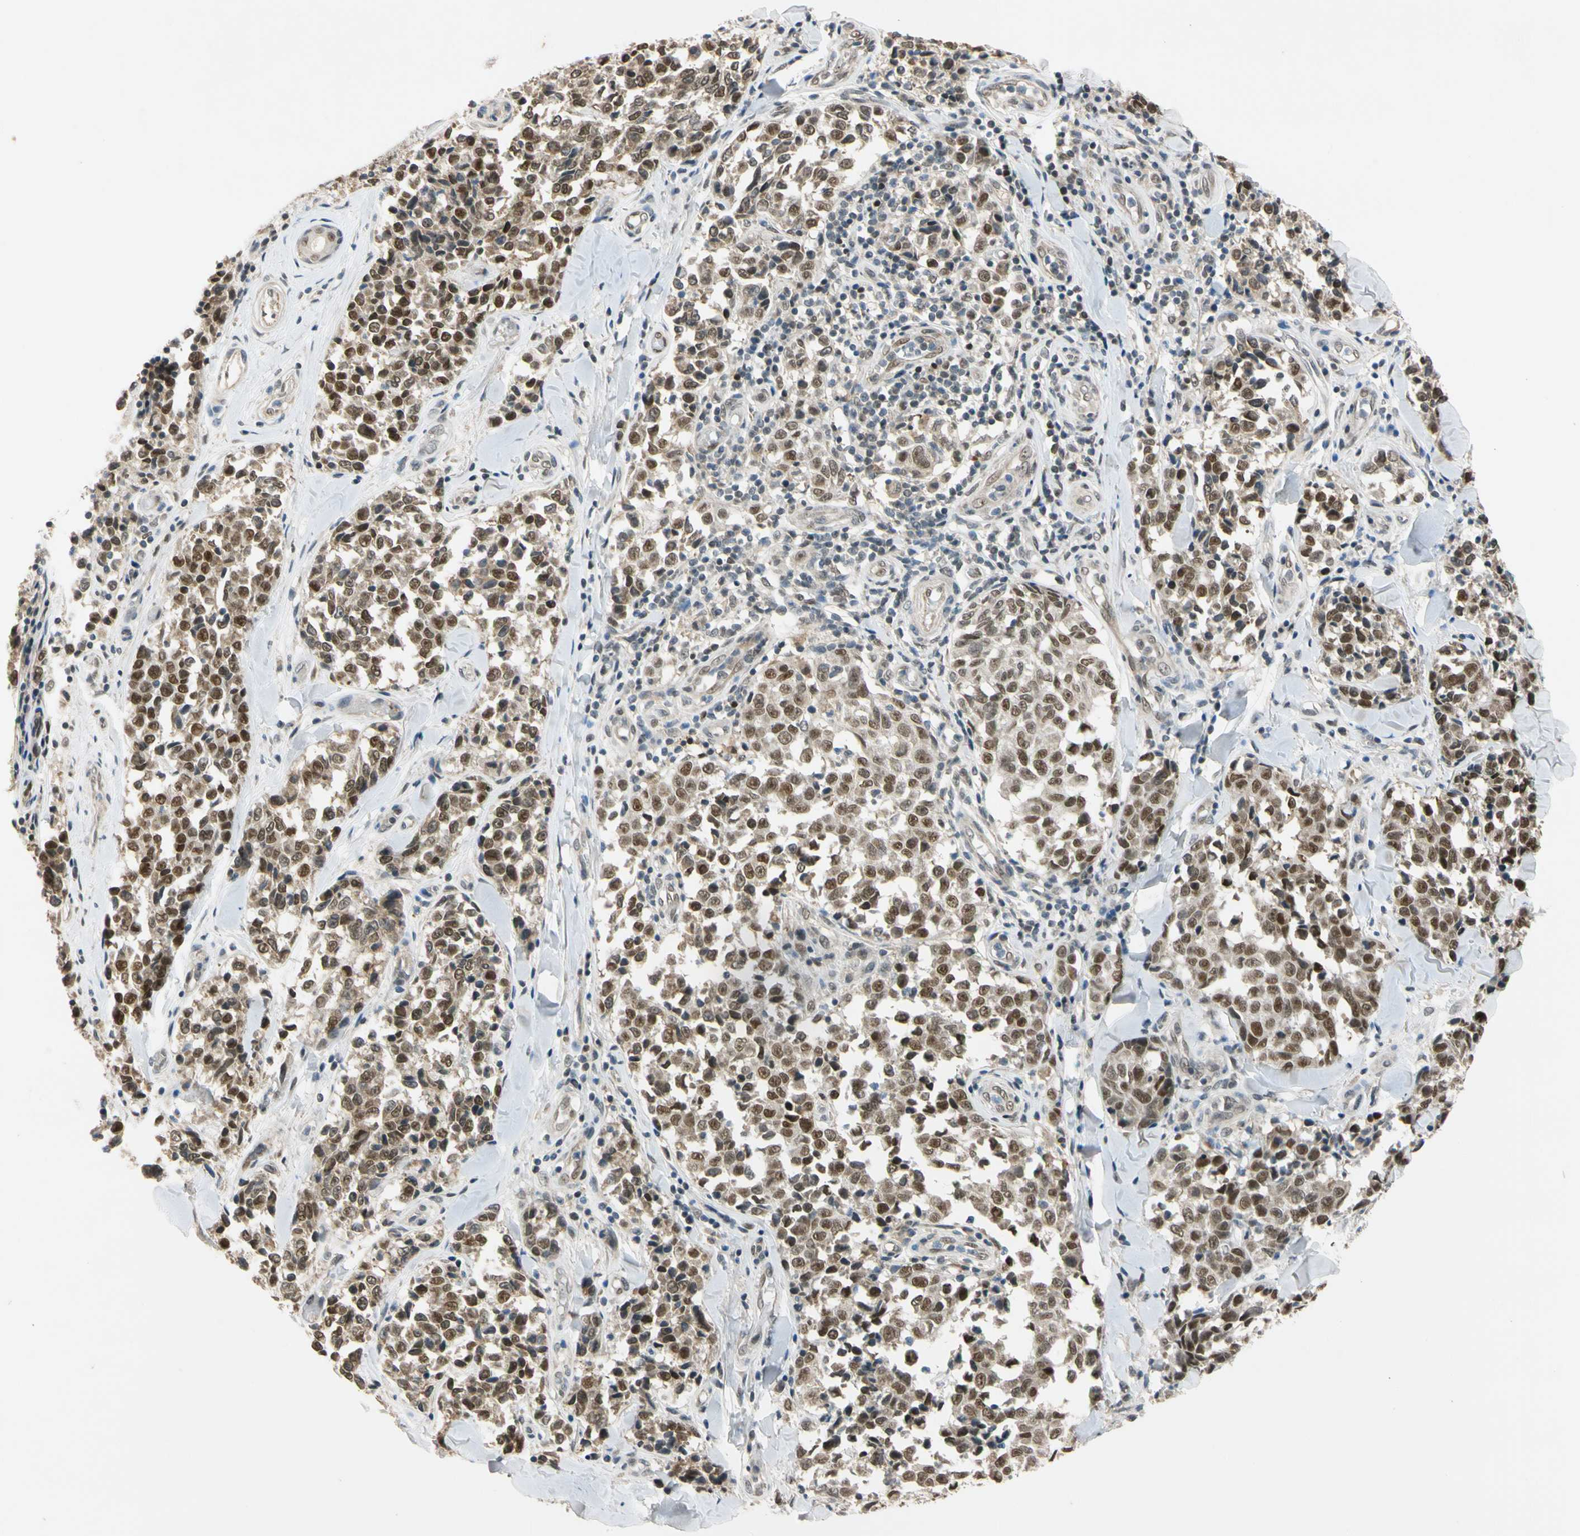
{"staining": {"intensity": "moderate", "quantity": ">75%", "location": "cytoplasmic/membranous,nuclear"}, "tissue": "melanoma", "cell_type": "Tumor cells", "image_type": "cancer", "snomed": [{"axis": "morphology", "description": "Malignant melanoma, NOS"}, {"axis": "topography", "description": "Skin"}], "caption": "A brown stain labels moderate cytoplasmic/membranous and nuclear expression of a protein in human malignant melanoma tumor cells.", "gene": "RIOX2", "patient": {"sex": "female", "age": 64}}